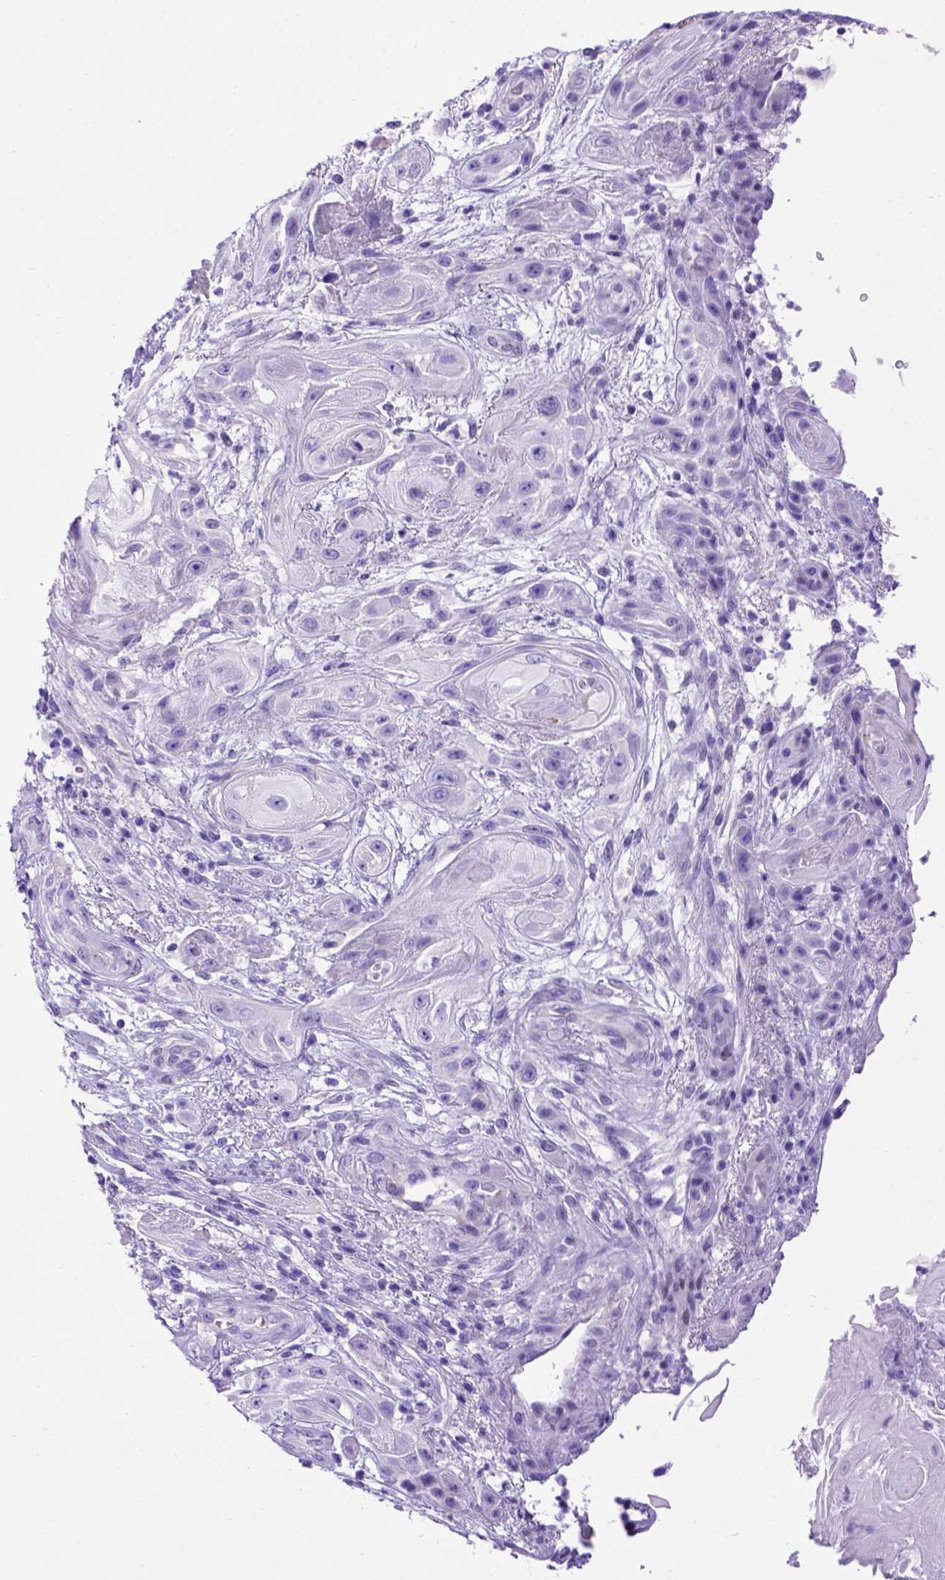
{"staining": {"intensity": "negative", "quantity": "none", "location": "none"}, "tissue": "skin cancer", "cell_type": "Tumor cells", "image_type": "cancer", "snomed": [{"axis": "morphology", "description": "Squamous cell carcinoma, NOS"}, {"axis": "topography", "description": "Skin"}], "caption": "High magnification brightfield microscopy of squamous cell carcinoma (skin) stained with DAB (brown) and counterstained with hematoxylin (blue): tumor cells show no significant expression.", "gene": "MEOX2", "patient": {"sex": "male", "age": 62}}